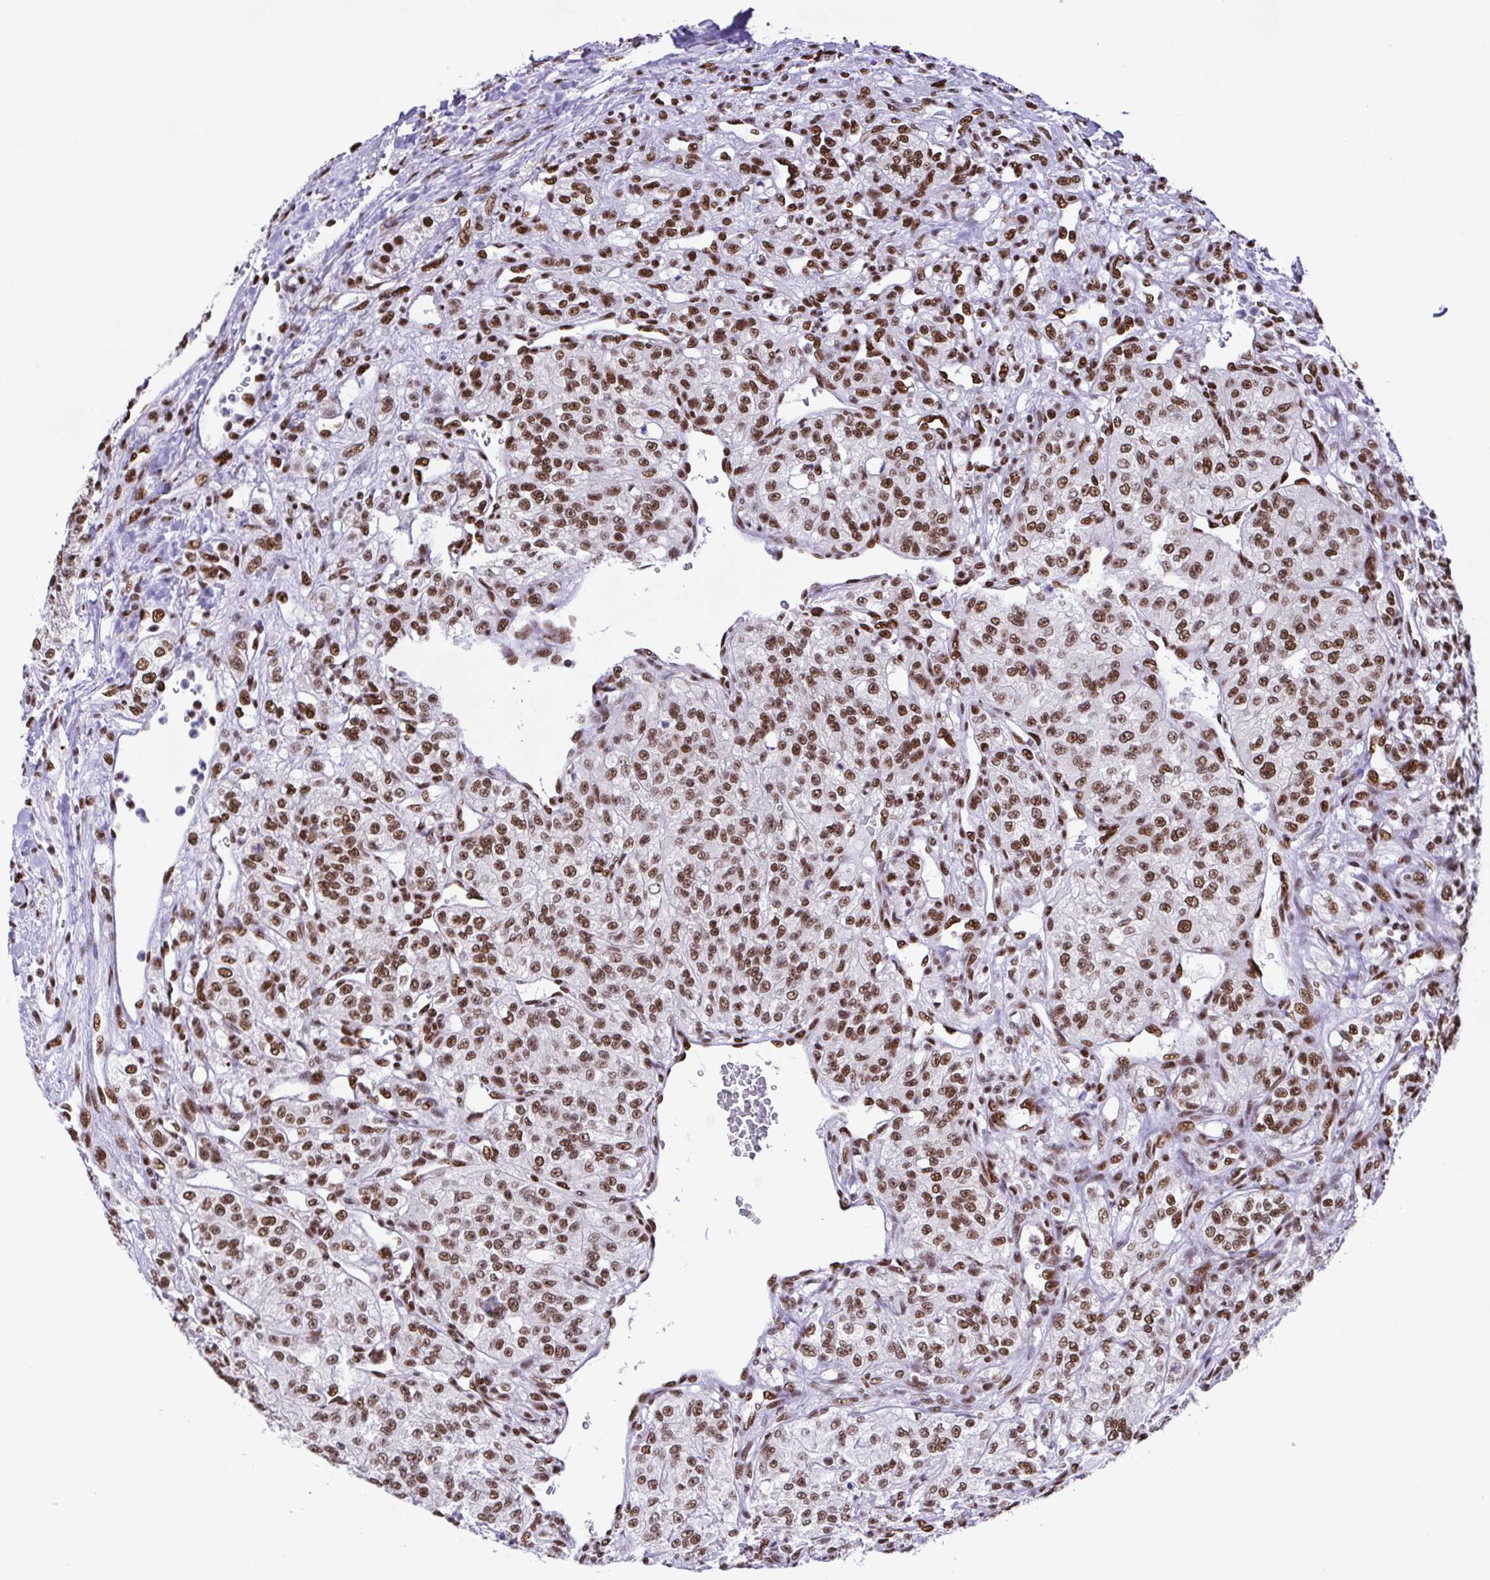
{"staining": {"intensity": "strong", "quantity": ">75%", "location": "nuclear"}, "tissue": "renal cancer", "cell_type": "Tumor cells", "image_type": "cancer", "snomed": [{"axis": "morphology", "description": "Adenocarcinoma, NOS"}, {"axis": "topography", "description": "Kidney"}], "caption": "Protein staining of renal cancer (adenocarcinoma) tissue displays strong nuclear staining in approximately >75% of tumor cells.", "gene": "TRIM28", "patient": {"sex": "female", "age": 63}}